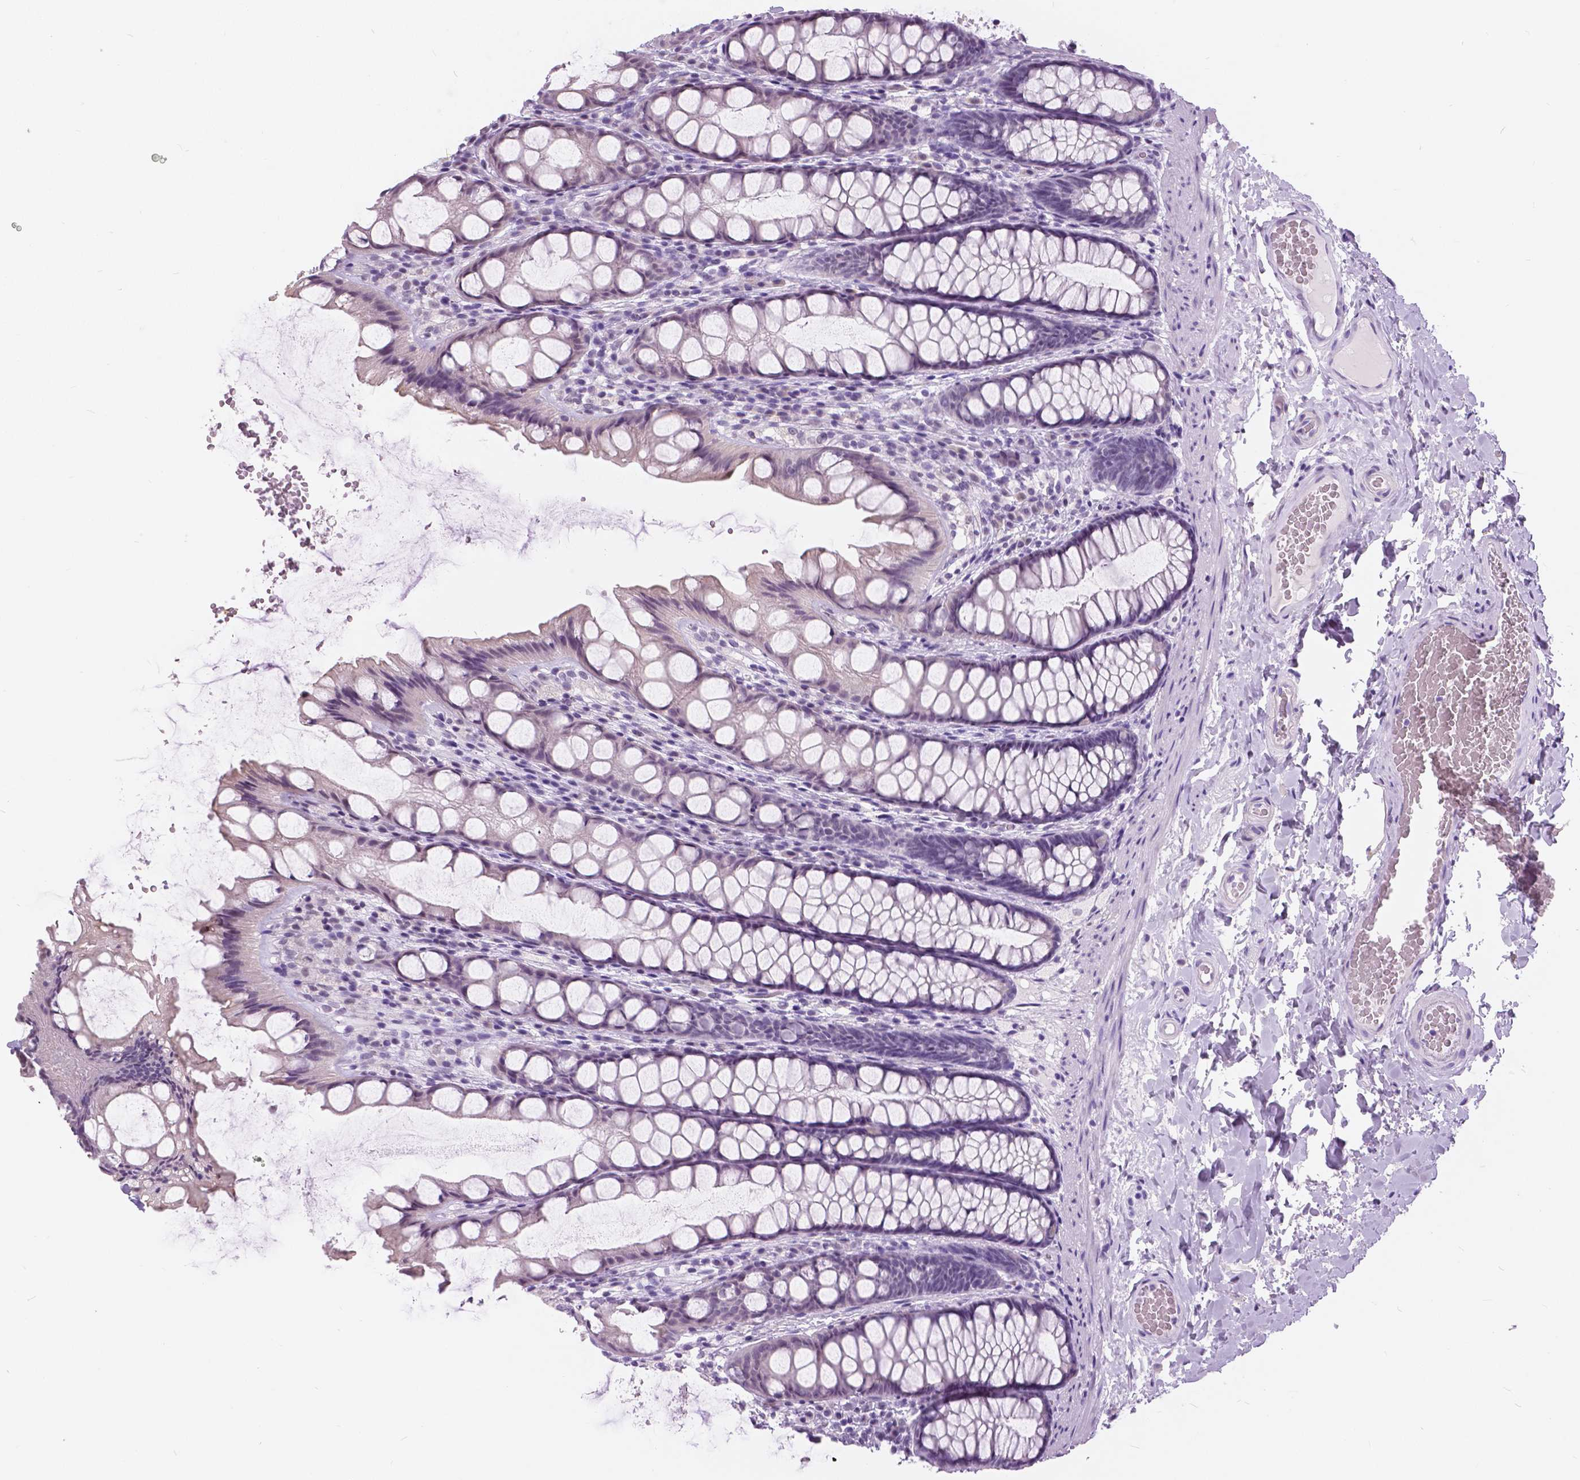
{"staining": {"intensity": "negative", "quantity": "none", "location": "none"}, "tissue": "colon", "cell_type": "Endothelial cells", "image_type": "normal", "snomed": [{"axis": "morphology", "description": "Normal tissue, NOS"}, {"axis": "topography", "description": "Colon"}], "caption": "A high-resolution photomicrograph shows immunohistochemistry (IHC) staining of normal colon, which shows no significant staining in endothelial cells. (Stains: DAB immunohistochemistry with hematoxylin counter stain, Microscopy: brightfield microscopy at high magnification).", "gene": "MYOM1", "patient": {"sex": "male", "age": 47}}